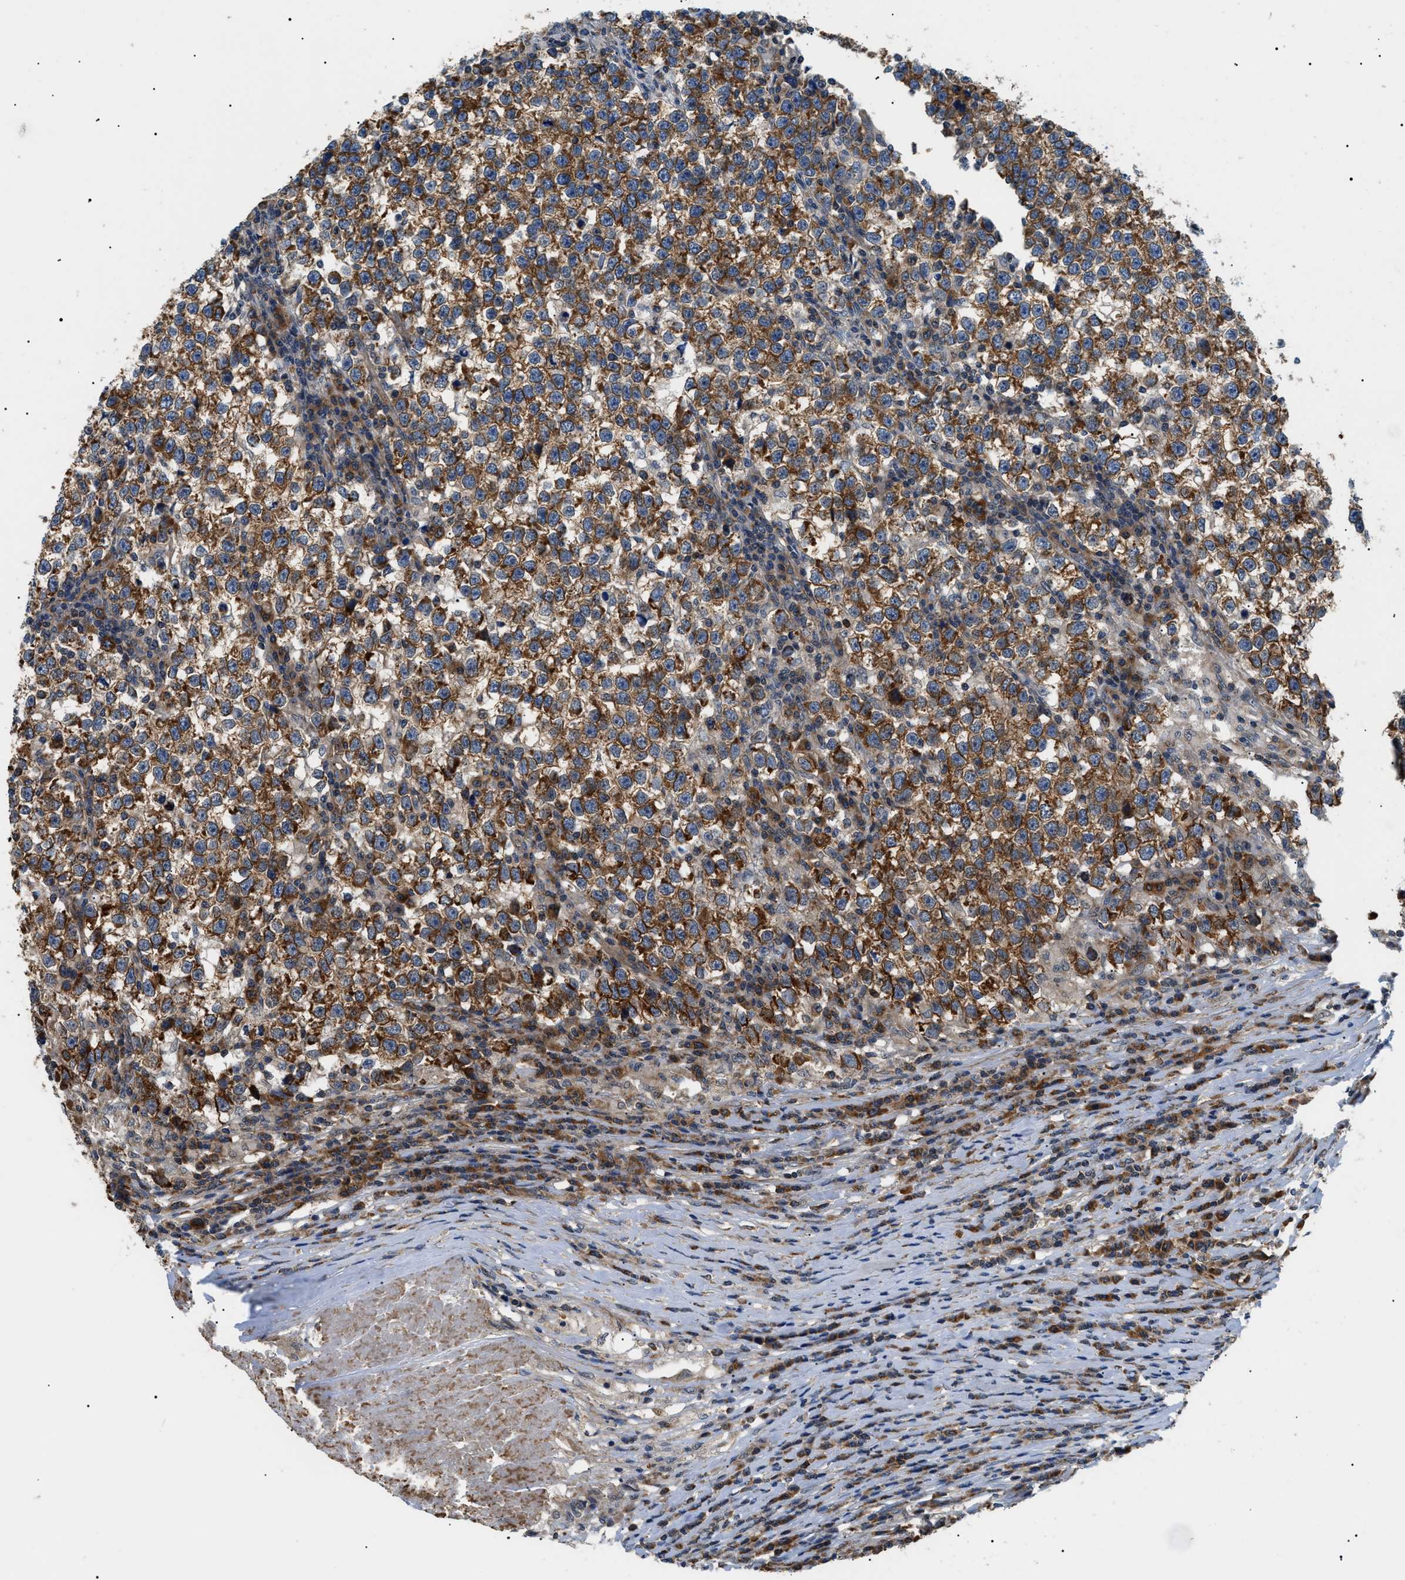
{"staining": {"intensity": "strong", "quantity": ">75%", "location": "cytoplasmic/membranous"}, "tissue": "testis cancer", "cell_type": "Tumor cells", "image_type": "cancer", "snomed": [{"axis": "morphology", "description": "Normal tissue, NOS"}, {"axis": "morphology", "description": "Seminoma, NOS"}, {"axis": "topography", "description": "Testis"}], "caption": "DAB (3,3'-diaminobenzidine) immunohistochemical staining of human testis seminoma demonstrates strong cytoplasmic/membranous protein staining in approximately >75% of tumor cells.", "gene": "SRPK1", "patient": {"sex": "male", "age": 43}}